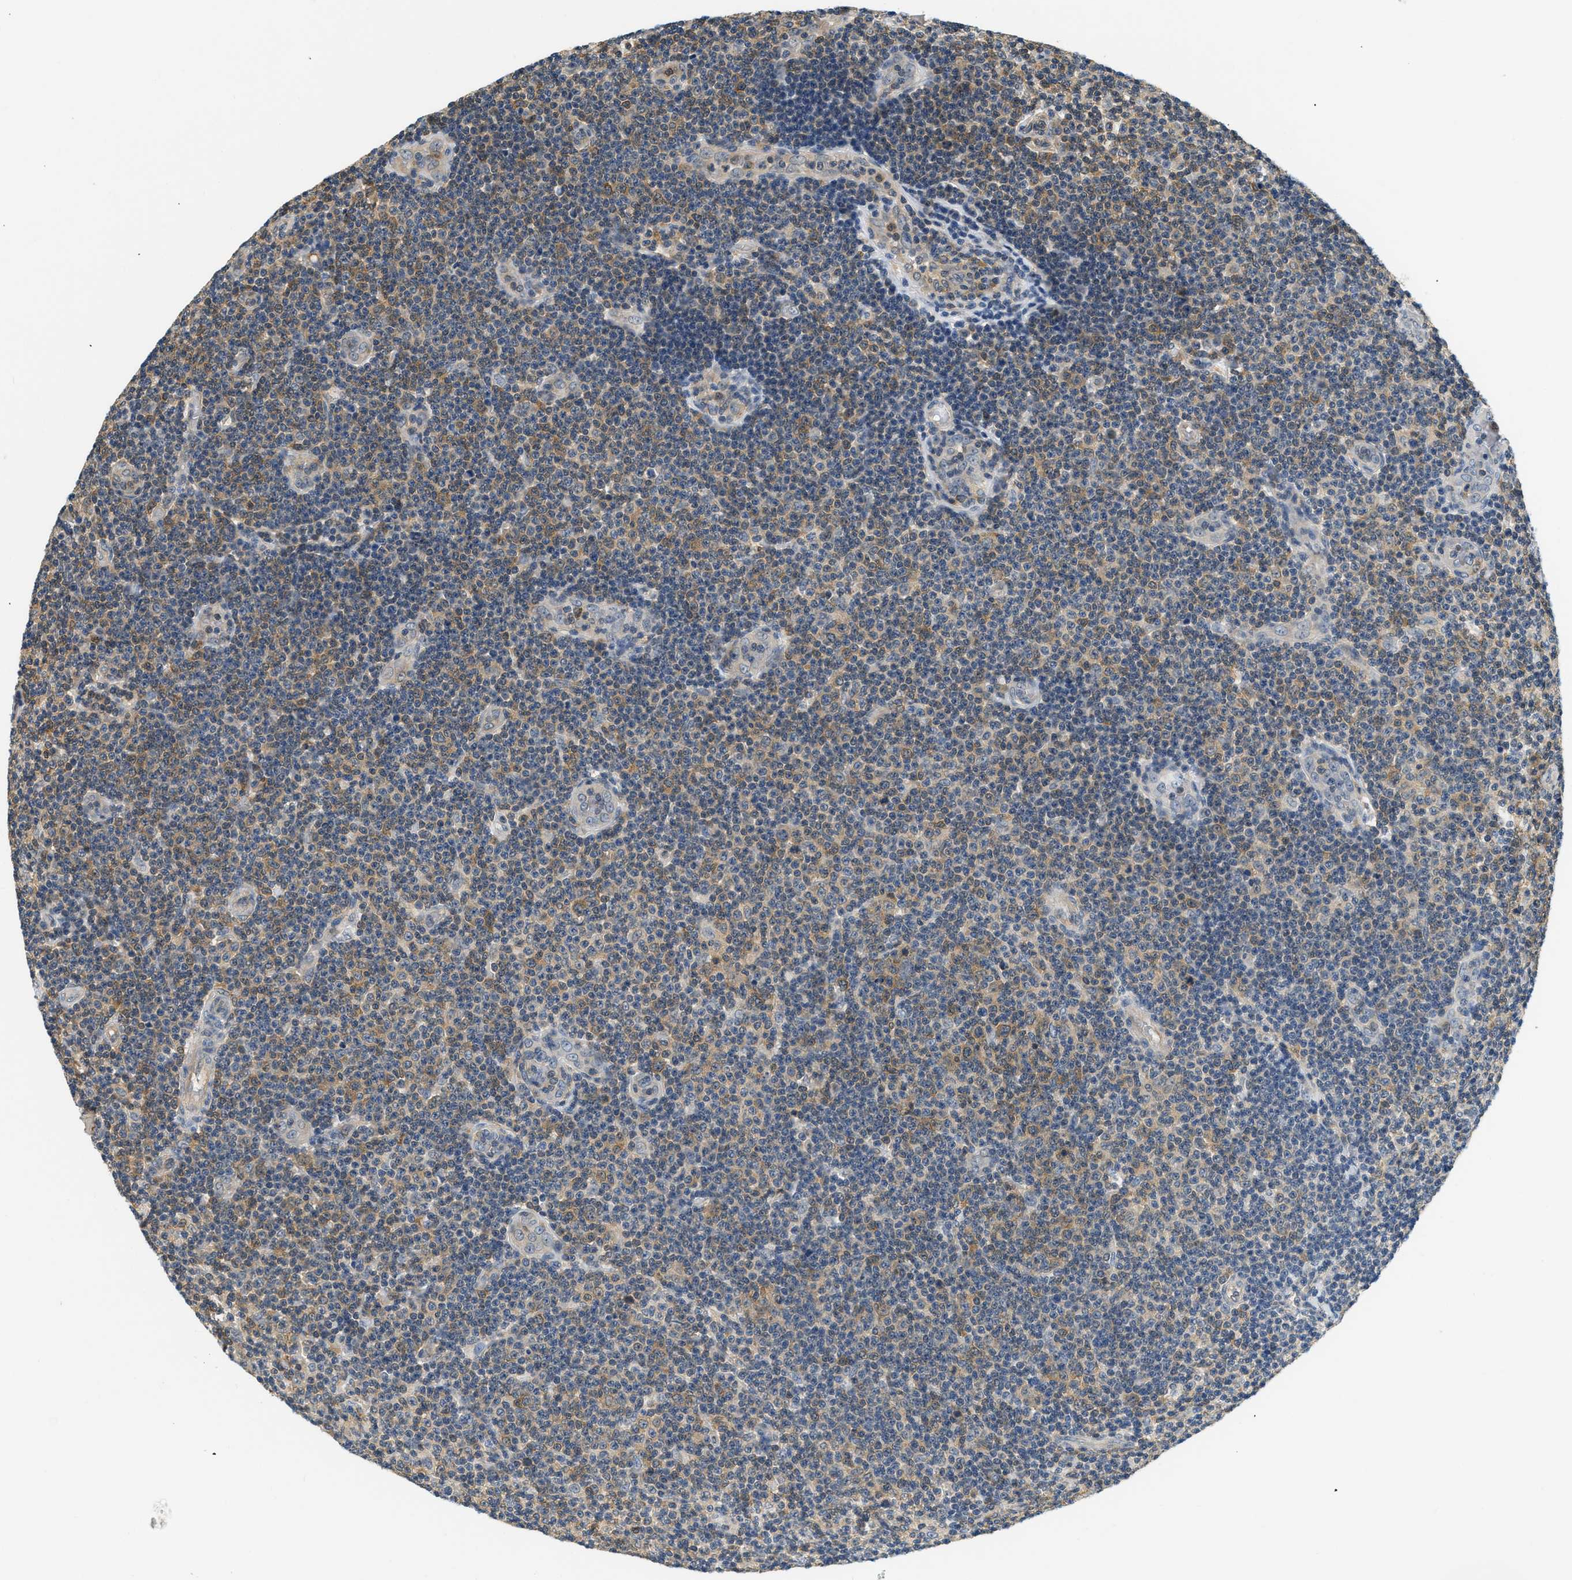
{"staining": {"intensity": "moderate", "quantity": "25%-75%", "location": "cytoplasmic/membranous"}, "tissue": "lymphoma", "cell_type": "Tumor cells", "image_type": "cancer", "snomed": [{"axis": "morphology", "description": "Malignant lymphoma, non-Hodgkin's type, Low grade"}, {"axis": "topography", "description": "Lymph node"}], "caption": "Lymphoma was stained to show a protein in brown. There is medium levels of moderate cytoplasmic/membranous staining in approximately 25%-75% of tumor cells. (IHC, brightfield microscopy, high magnification).", "gene": "EIF4EBP2", "patient": {"sex": "male", "age": 83}}